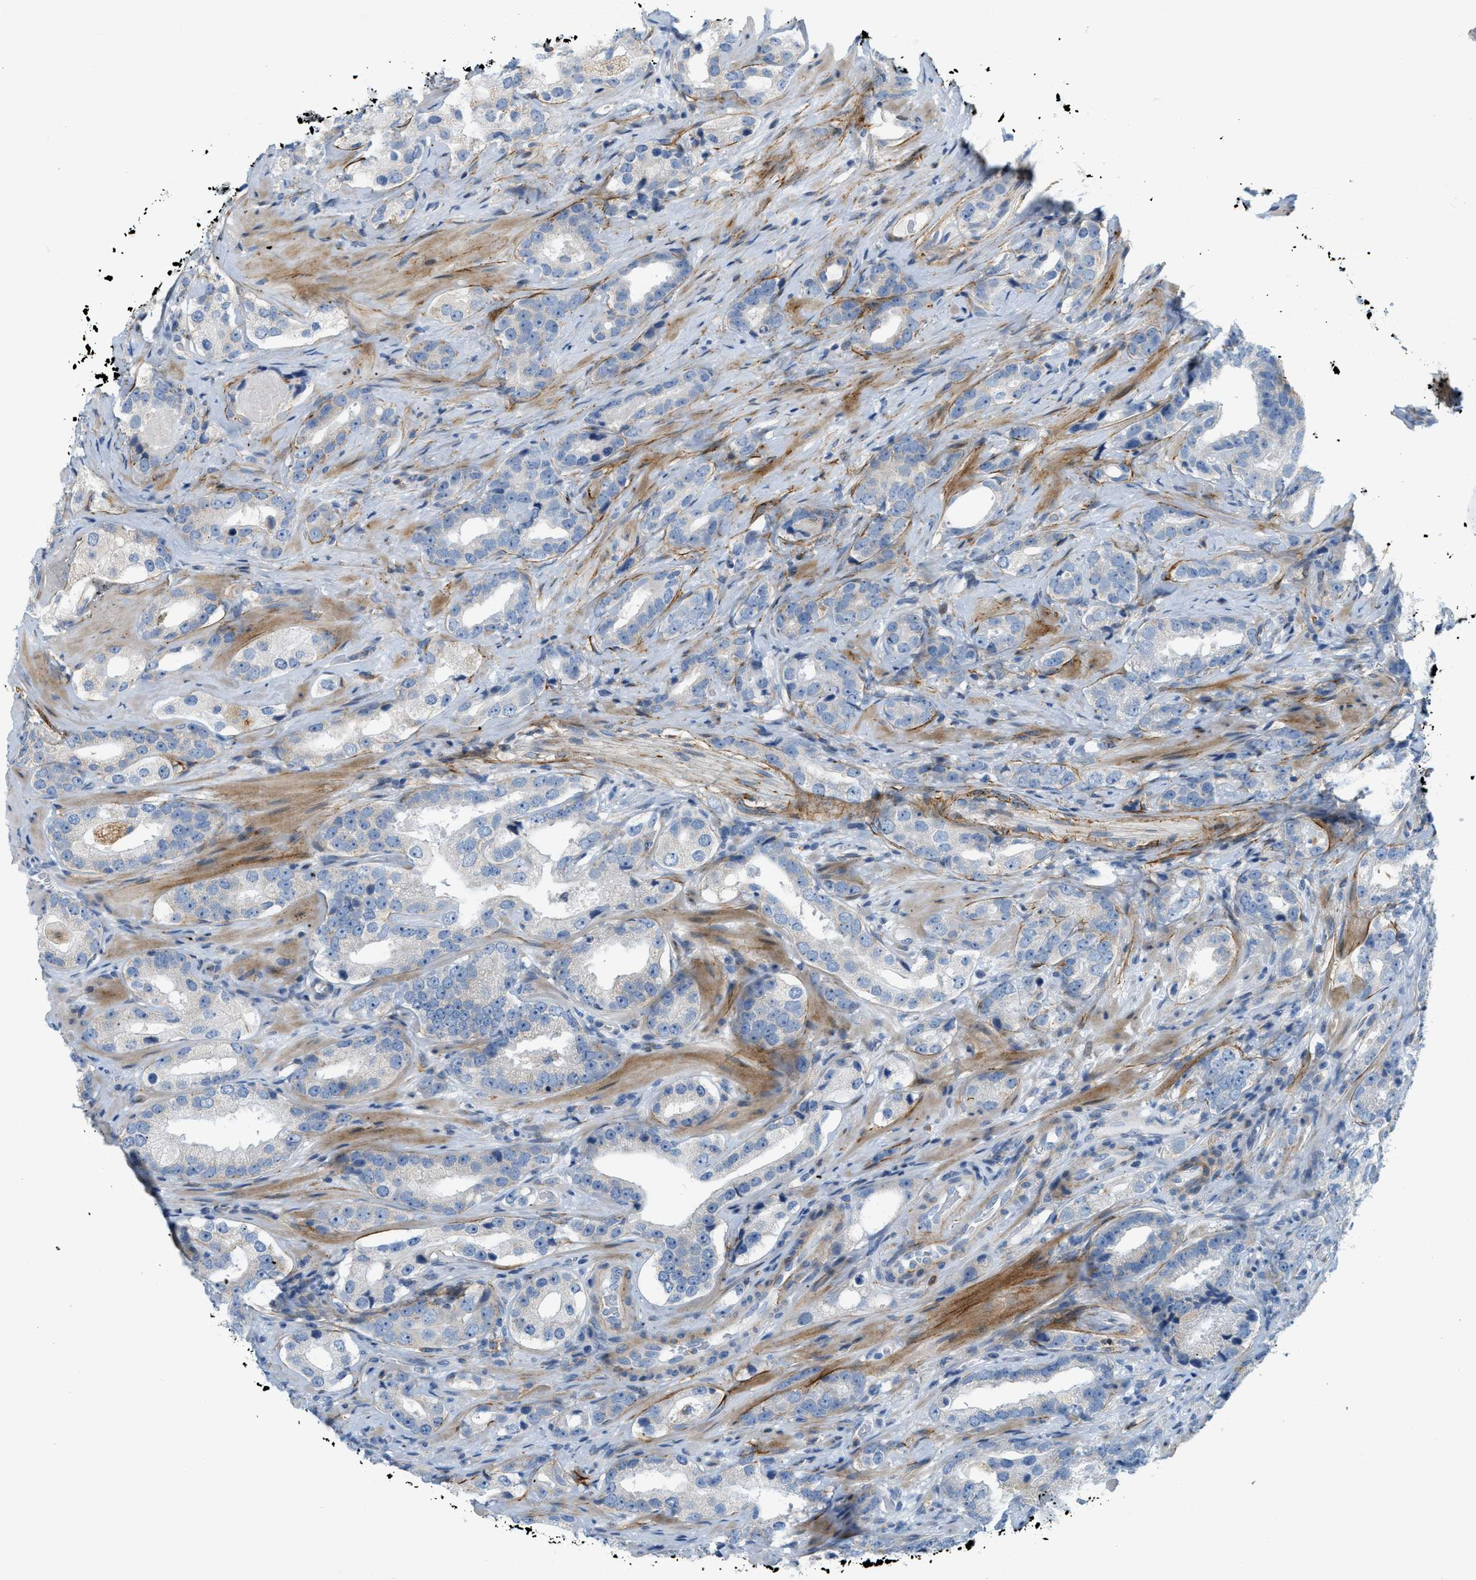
{"staining": {"intensity": "weak", "quantity": "<25%", "location": "cytoplasmic/membranous"}, "tissue": "prostate cancer", "cell_type": "Tumor cells", "image_type": "cancer", "snomed": [{"axis": "morphology", "description": "Adenocarcinoma, High grade"}, {"axis": "topography", "description": "Prostate"}], "caption": "Human adenocarcinoma (high-grade) (prostate) stained for a protein using IHC exhibits no expression in tumor cells.", "gene": "LMBRD1", "patient": {"sex": "male", "age": 63}}